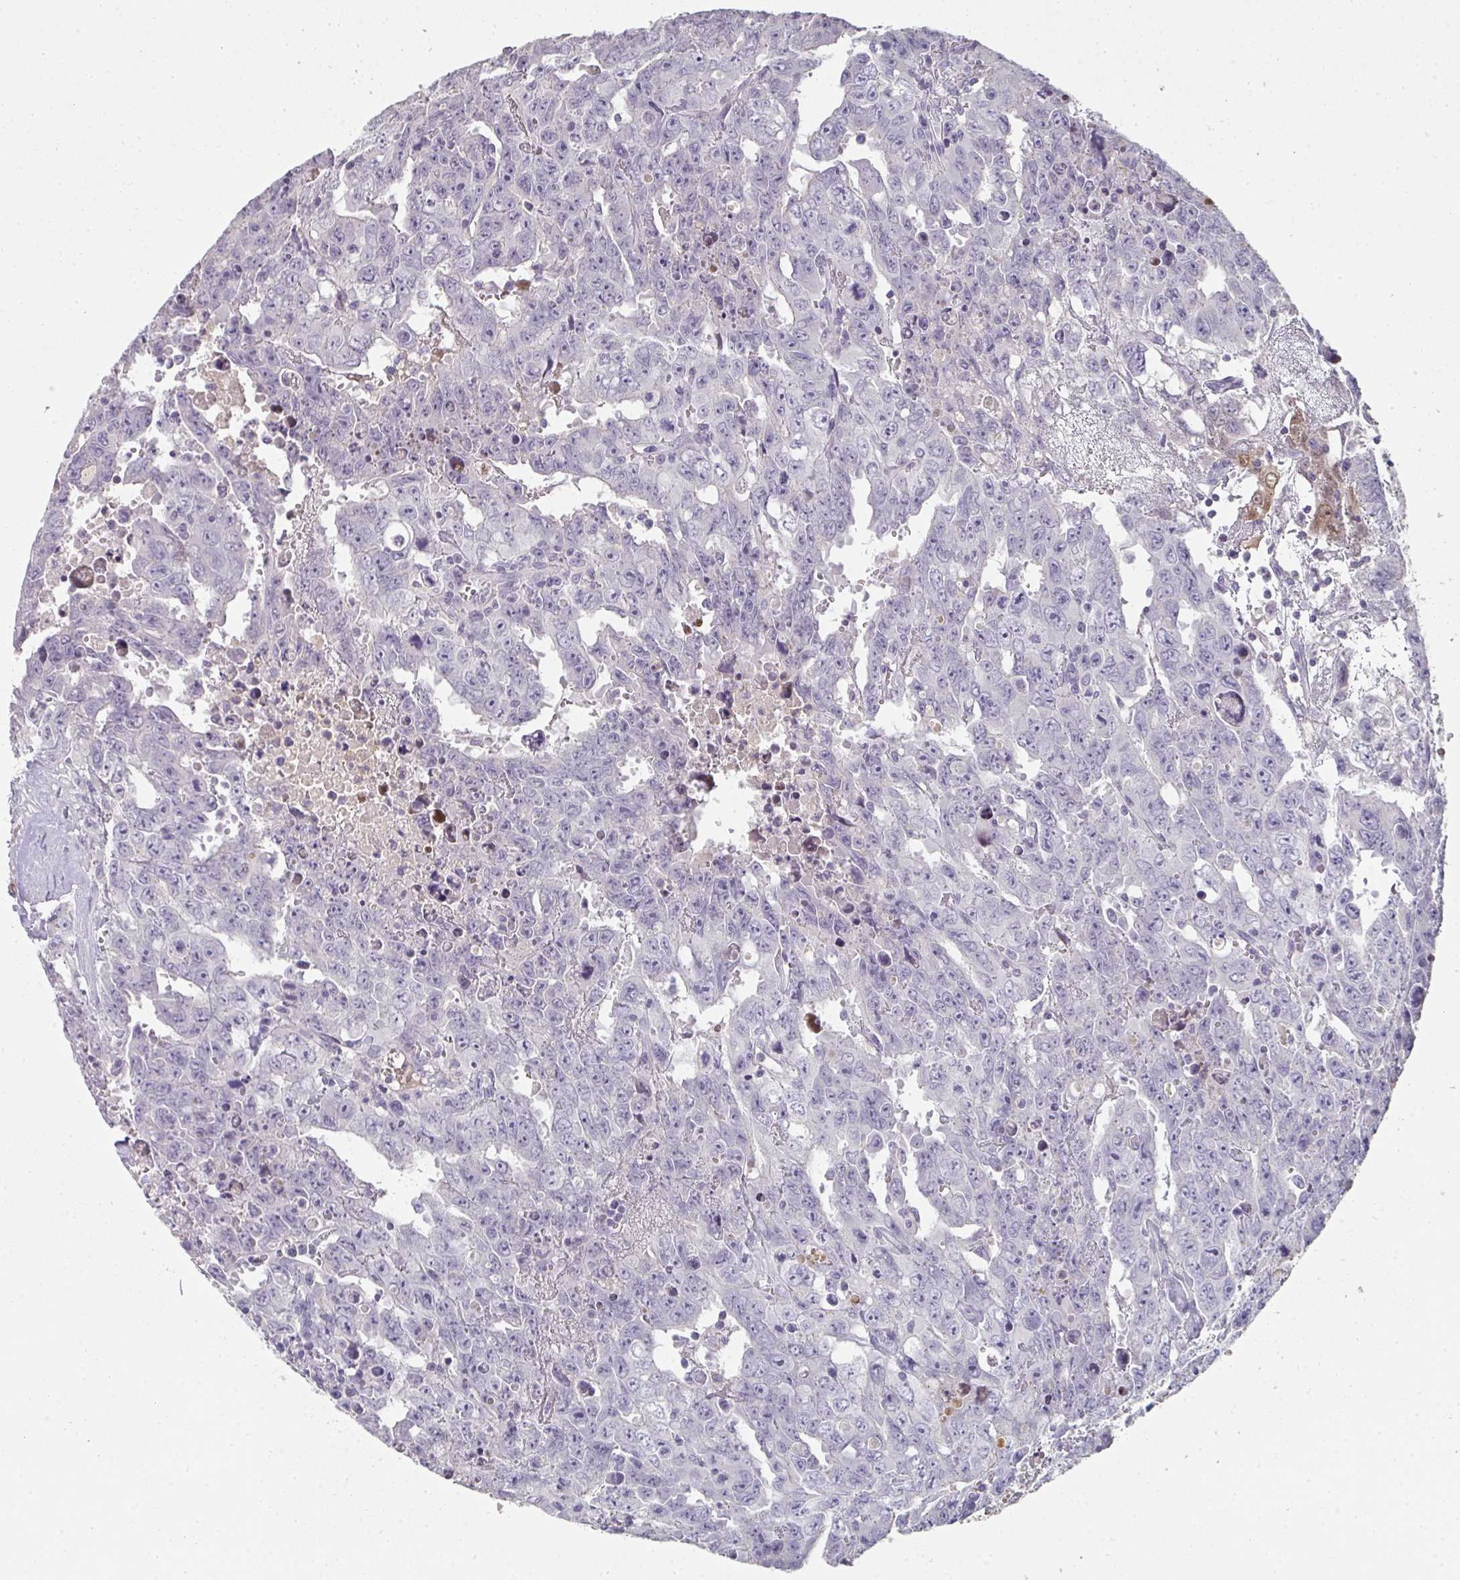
{"staining": {"intensity": "negative", "quantity": "none", "location": "none"}, "tissue": "testis cancer", "cell_type": "Tumor cells", "image_type": "cancer", "snomed": [{"axis": "morphology", "description": "Carcinoma, Embryonal, NOS"}, {"axis": "topography", "description": "Testis"}], "caption": "The image reveals no staining of tumor cells in testis cancer.", "gene": "A1CF", "patient": {"sex": "male", "age": 24}}